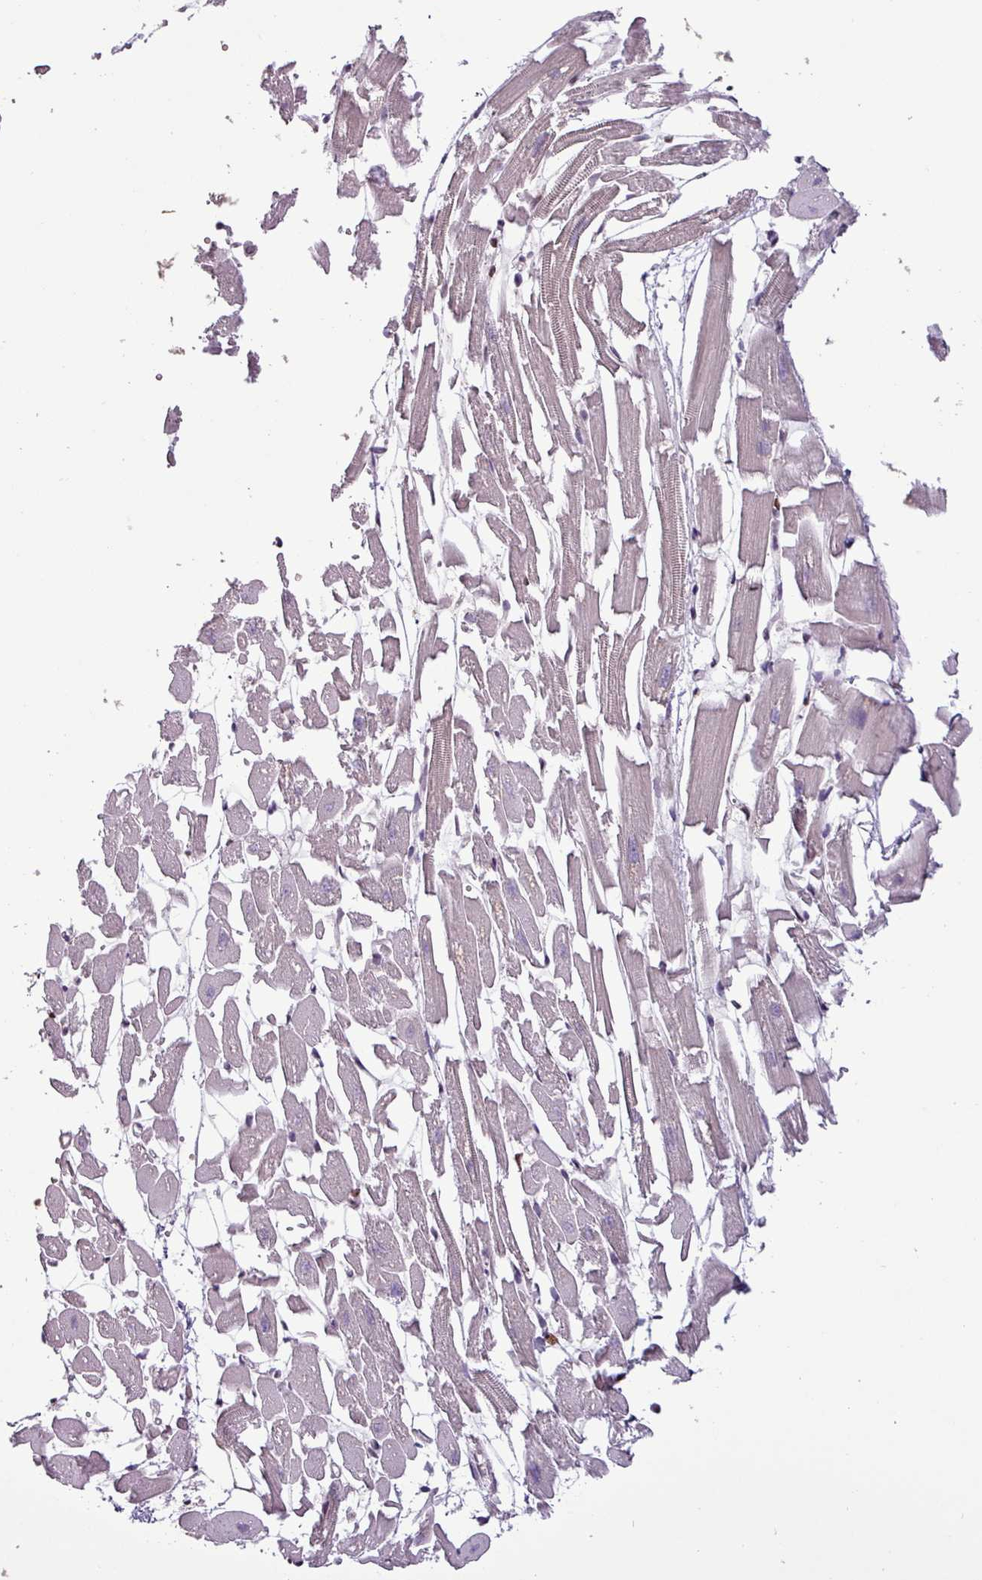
{"staining": {"intensity": "strong", "quantity": "25%-75%", "location": "nuclear"}, "tissue": "heart muscle", "cell_type": "Cardiomyocytes", "image_type": "normal", "snomed": [{"axis": "morphology", "description": "Normal tissue, NOS"}, {"axis": "topography", "description": "Heart"}], "caption": "Heart muscle was stained to show a protein in brown. There is high levels of strong nuclear positivity in about 25%-75% of cardiomyocytes. Using DAB (3,3'-diaminobenzidine) (brown) and hematoxylin (blue) stains, captured at high magnification using brightfield microscopy.", "gene": "IRF2BPL", "patient": {"sex": "female", "age": 64}}